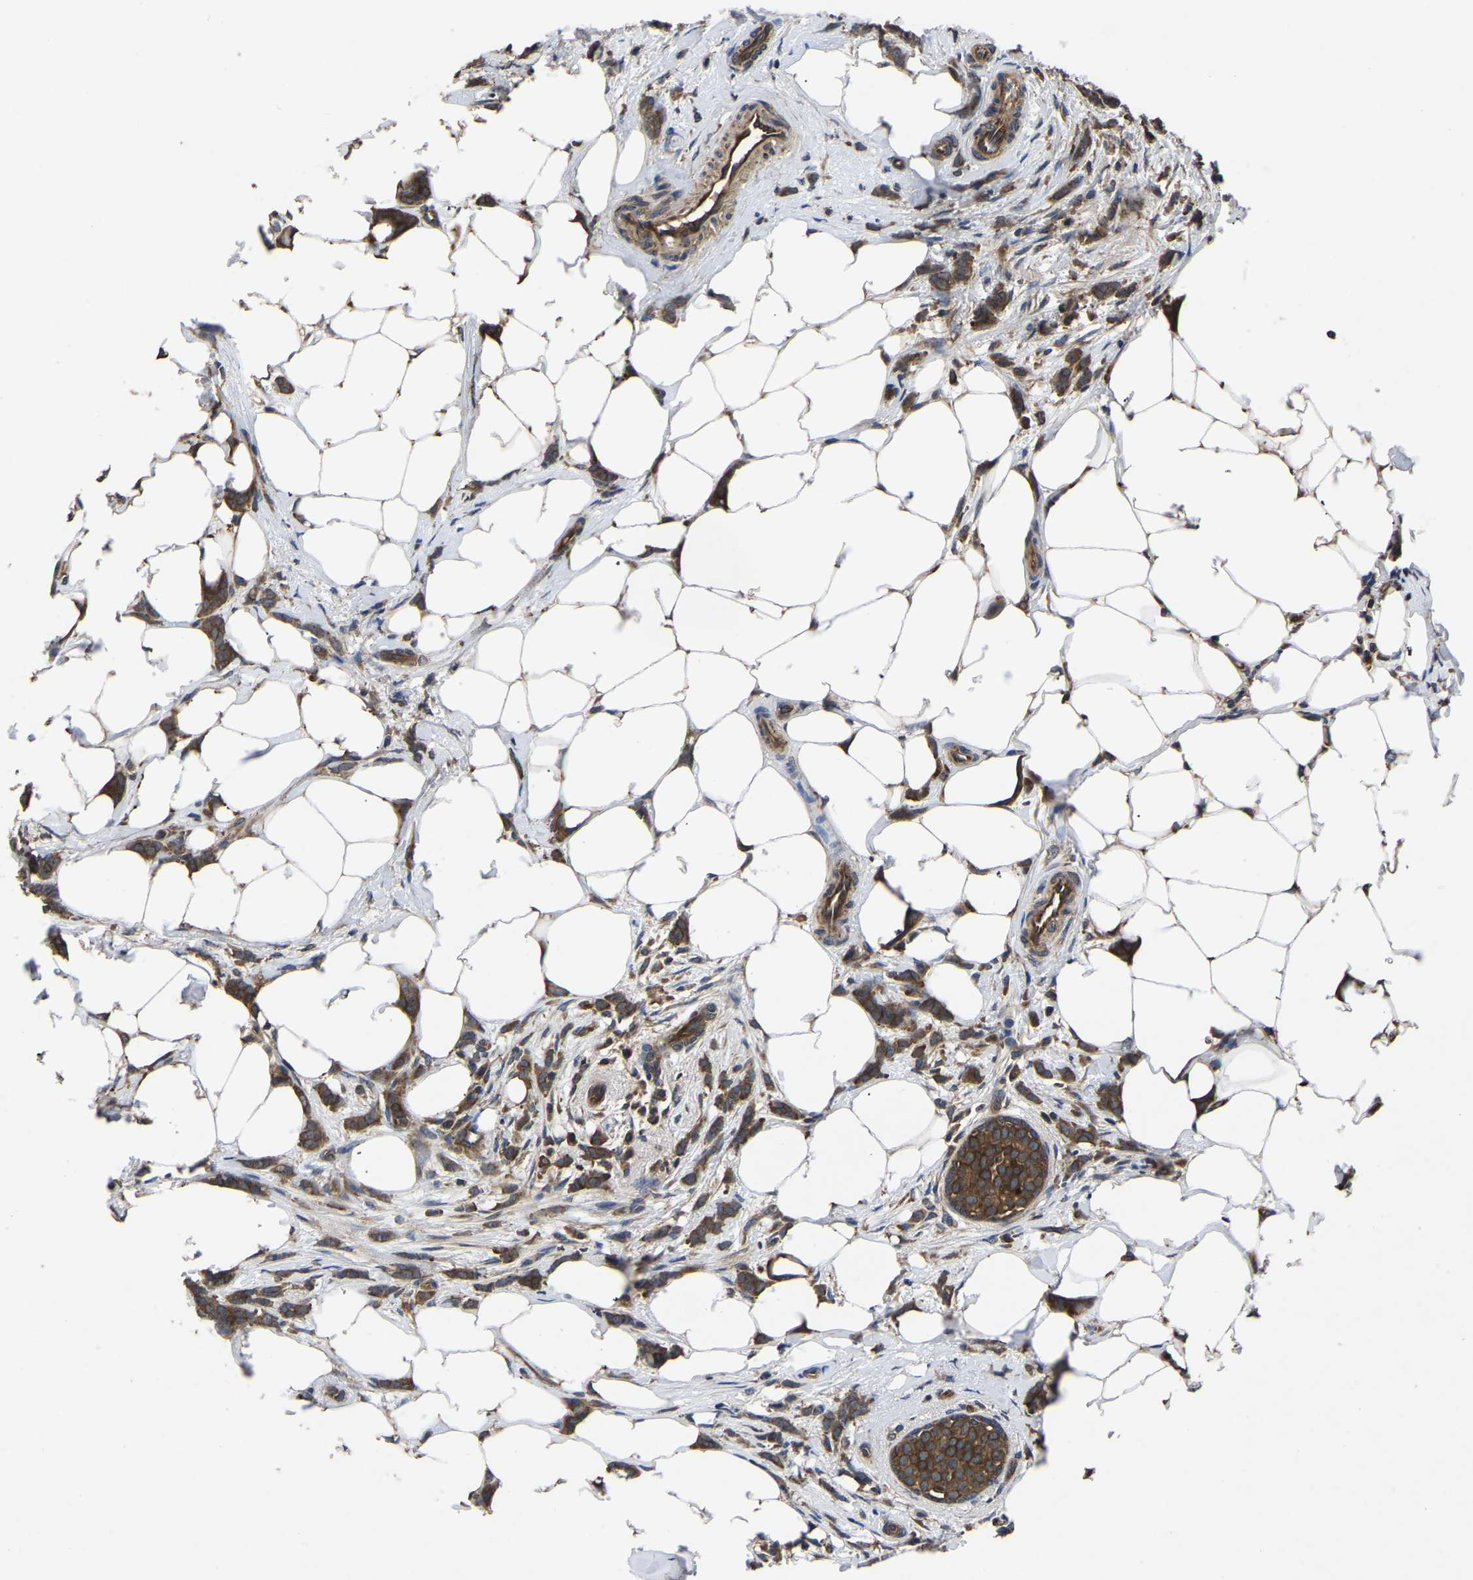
{"staining": {"intensity": "moderate", "quantity": ">75%", "location": "cytoplasmic/membranous"}, "tissue": "breast cancer", "cell_type": "Tumor cells", "image_type": "cancer", "snomed": [{"axis": "morphology", "description": "Lobular carcinoma, in situ"}, {"axis": "morphology", "description": "Lobular carcinoma"}, {"axis": "topography", "description": "Breast"}], "caption": "Immunohistochemical staining of human lobular carcinoma (breast) exhibits medium levels of moderate cytoplasmic/membranous protein positivity in approximately >75% of tumor cells.", "gene": "CRYZL1", "patient": {"sex": "female", "age": 41}}